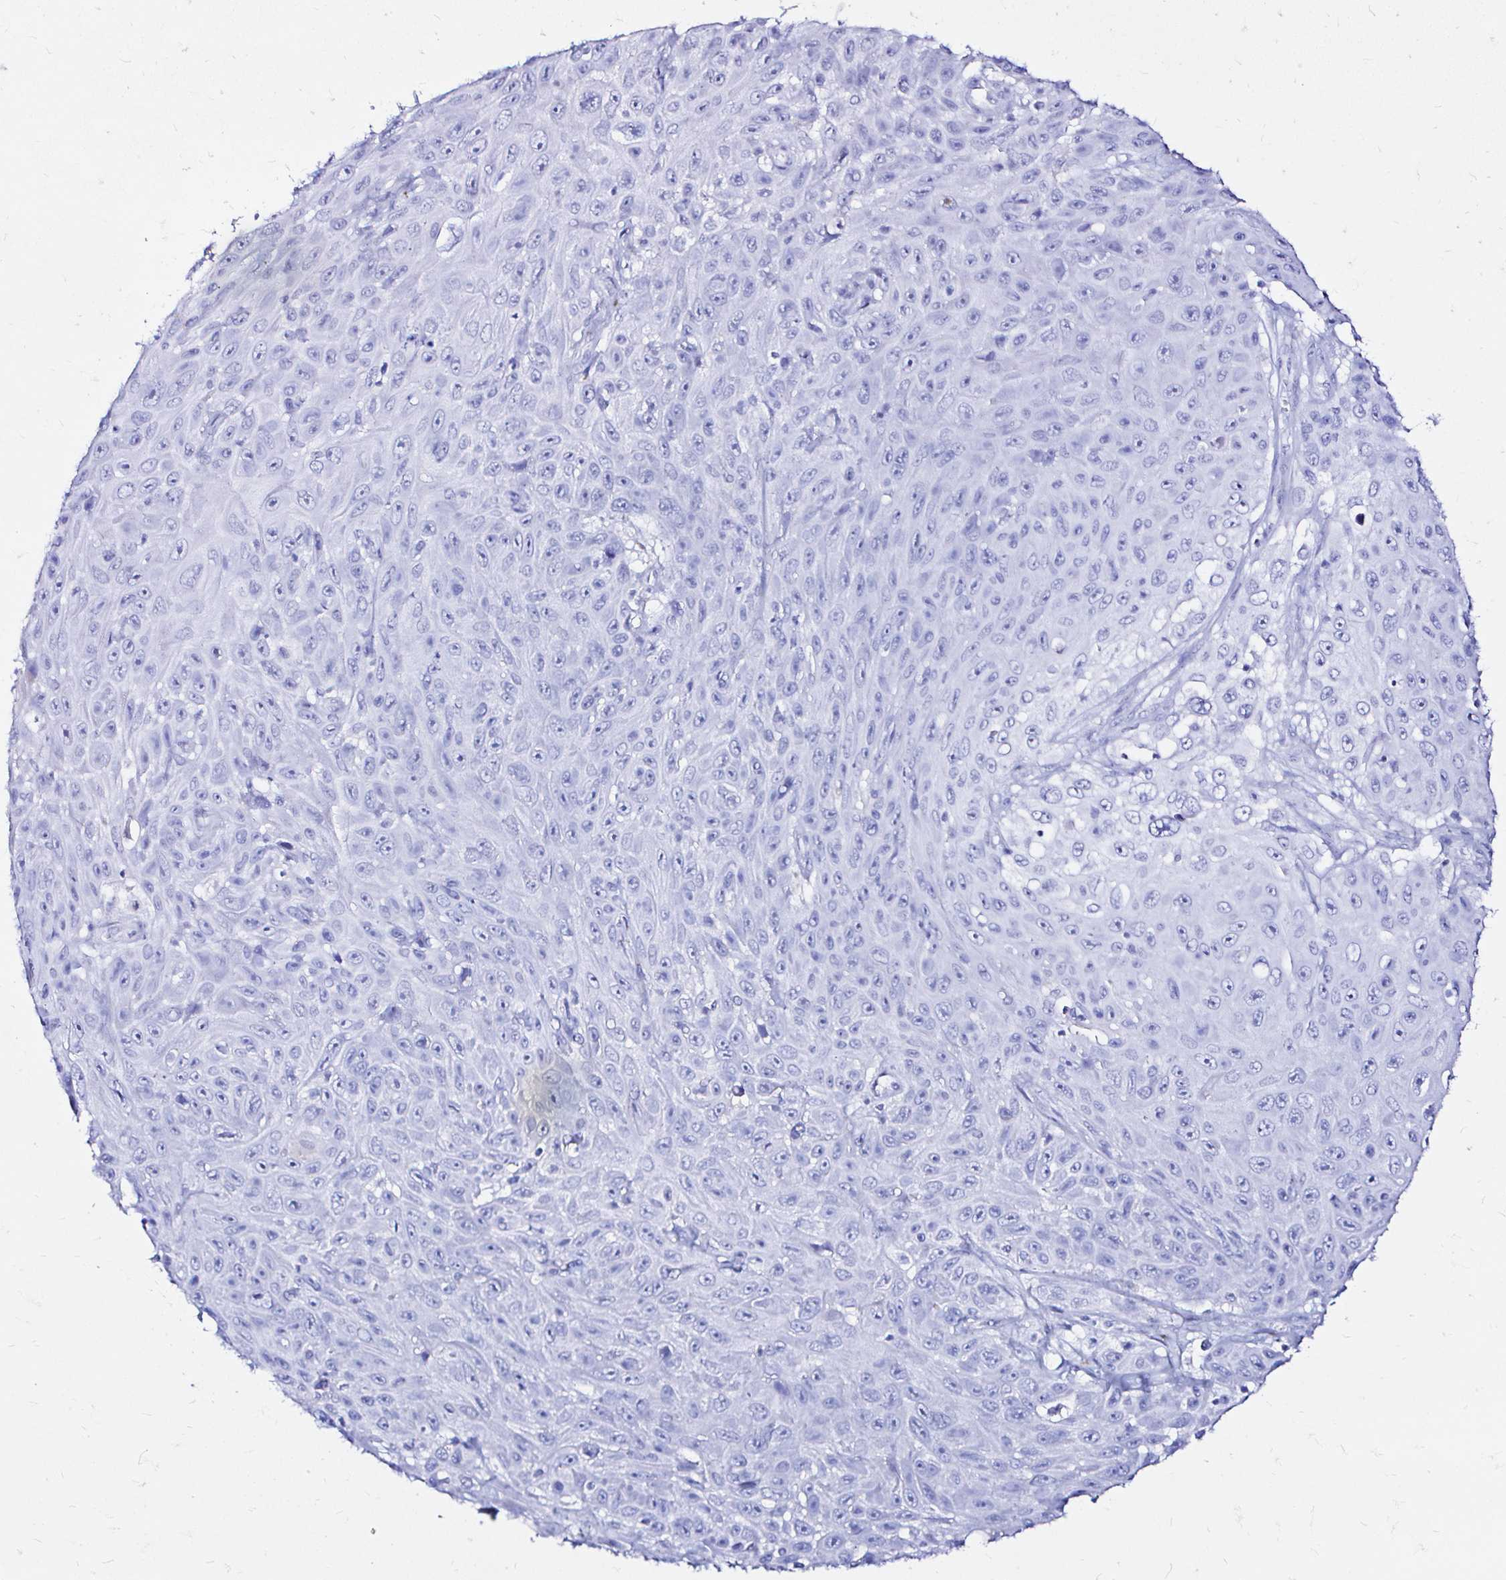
{"staining": {"intensity": "negative", "quantity": "none", "location": "none"}, "tissue": "skin cancer", "cell_type": "Tumor cells", "image_type": "cancer", "snomed": [{"axis": "morphology", "description": "Squamous cell carcinoma, NOS"}, {"axis": "topography", "description": "Skin"}], "caption": "The histopathology image displays no staining of tumor cells in skin cancer.", "gene": "ZNF432", "patient": {"sex": "male", "age": 82}}